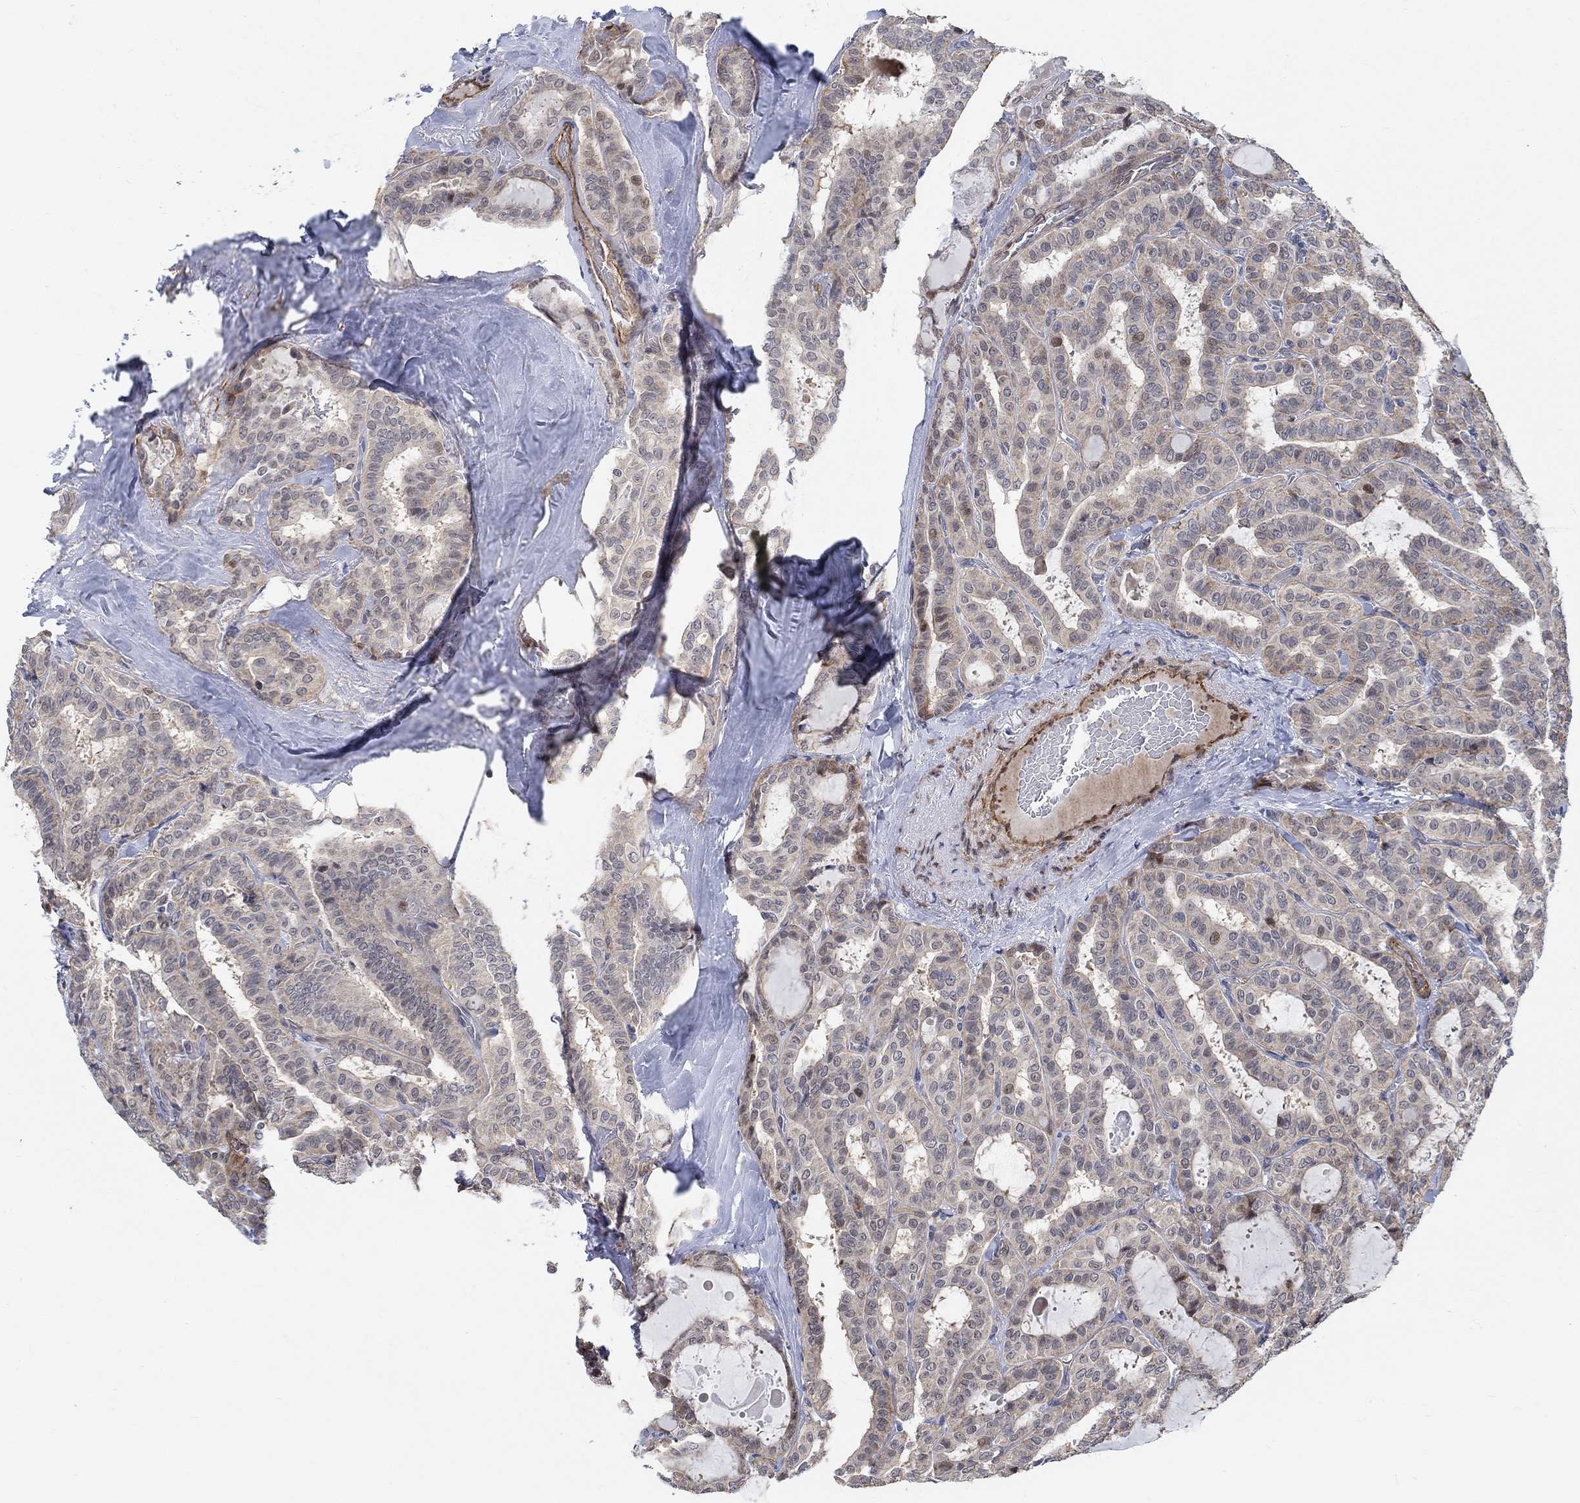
{"staining": {"intensity": "moderate", "quantity": "<25%", "location": "cytoplasmic/membranous"}, "tissue": "thyroid cancer", "cell_type": "Tumor cells", "image_type": "cancer", "snomed": [{"axis": "morphology", "description": "Papillary adenocarcinoma, NOS"}, {"axis": "topography", "description": "Thyroid gland"}], "caption": "Human thyroid papillary adenocarcinoma stained with a brown dye shows moderate cytoplasmic/membranous positive staining in about <25% of tumor cells.", "gene": "KCNH8", "patient": {"sex": "female", "age": 39}}